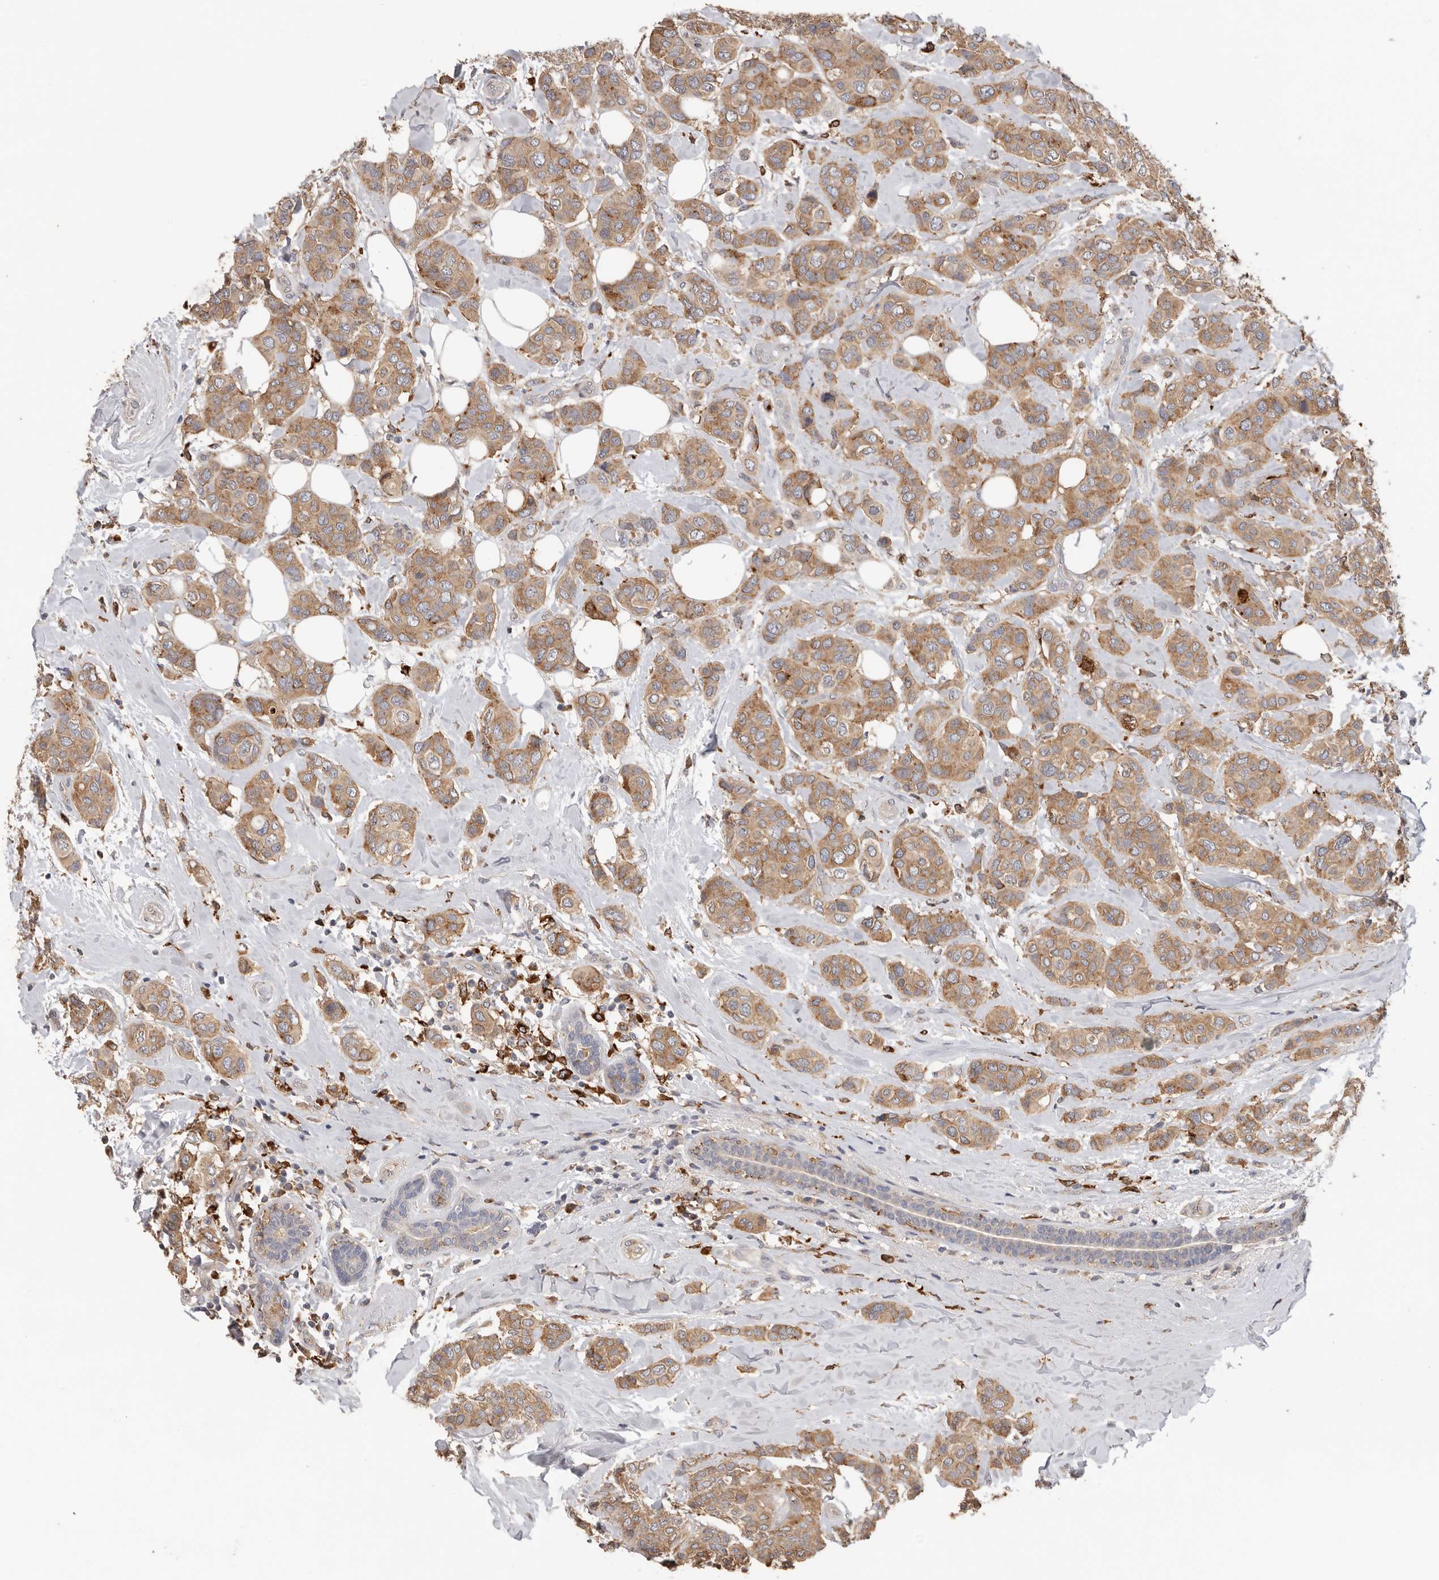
{"staining": {"intensity": "moderate", "quantity": ">75%", "location": "cytoplasmic/membranous"}, "tissue": "breast cancer", "cell_type": "Tumor cells", "image_type": "cancer", "snomed": [{"axis": "morphology", "description": "Lobular carcinoma"}, {"axis": "topography", "description": "Breast"}], "caption": "Breast cancer (lobular carcinoma) stained with a protein marker exhibits moderate staining in tumor cells.", "gene": "TFRC", "patient": {"sex": "female", "age": 51}}